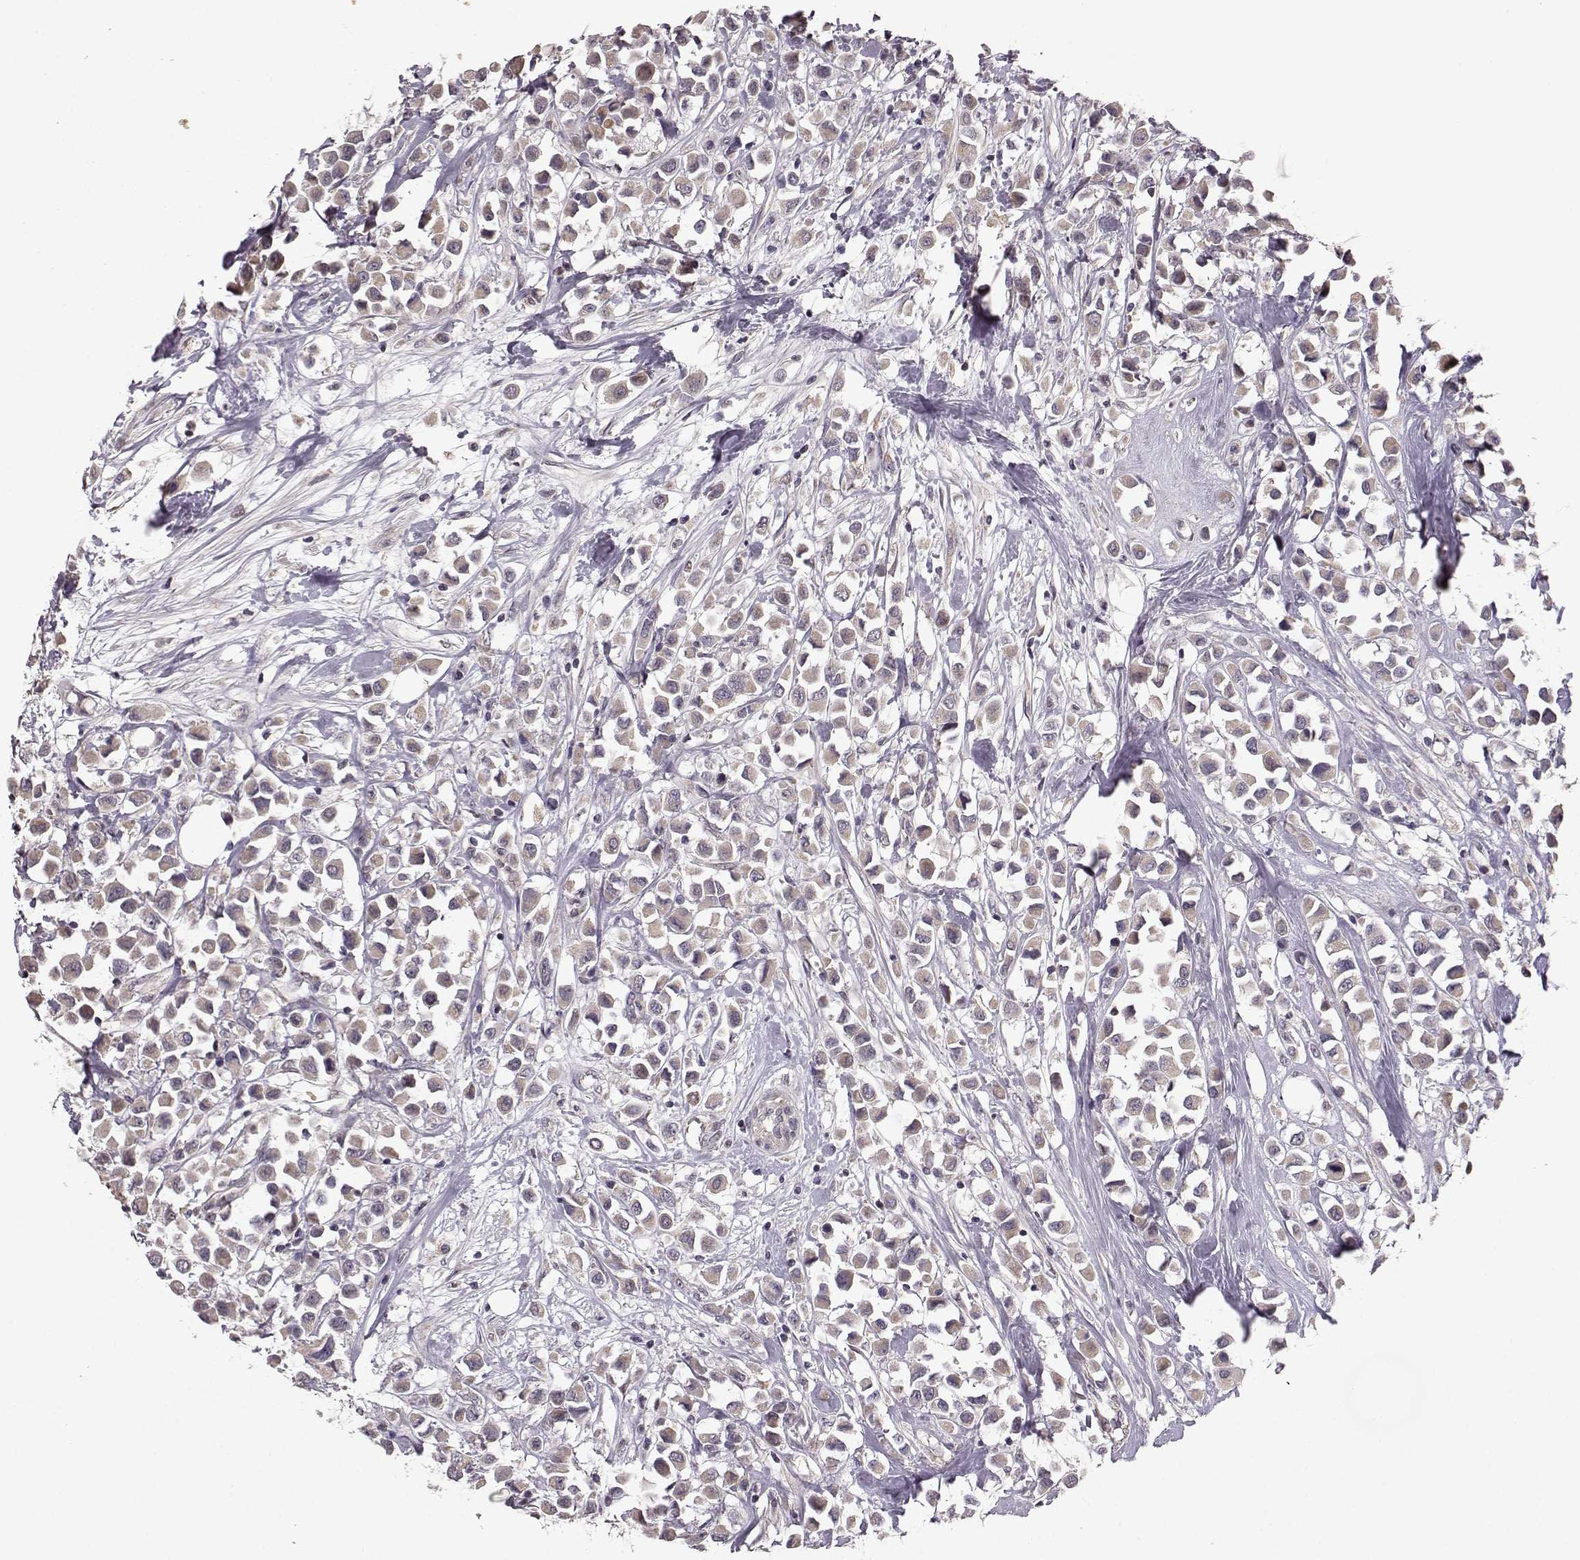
{"staining": {"intensity": "negative", "quantity": "none", "location": "none"}, "tissue": "breast cancer", "cell_type": "Tumor cells", "image_type": "cancer", "snomed": [{"axis": "morphology", "description": "Duct carcinoma"}, {"axis": "topography", "description": "Breast"}], "caption": "Immunohistochemistry histopathology image of neoplastic tissue: intraductal carcinoma (breast) stained with DAB (3,3'-diaminobenzidine) reveals no significant protein positivity in tumor cells.", "gene": "BACH2", "patient": {"sex": "female", "age": 61}}